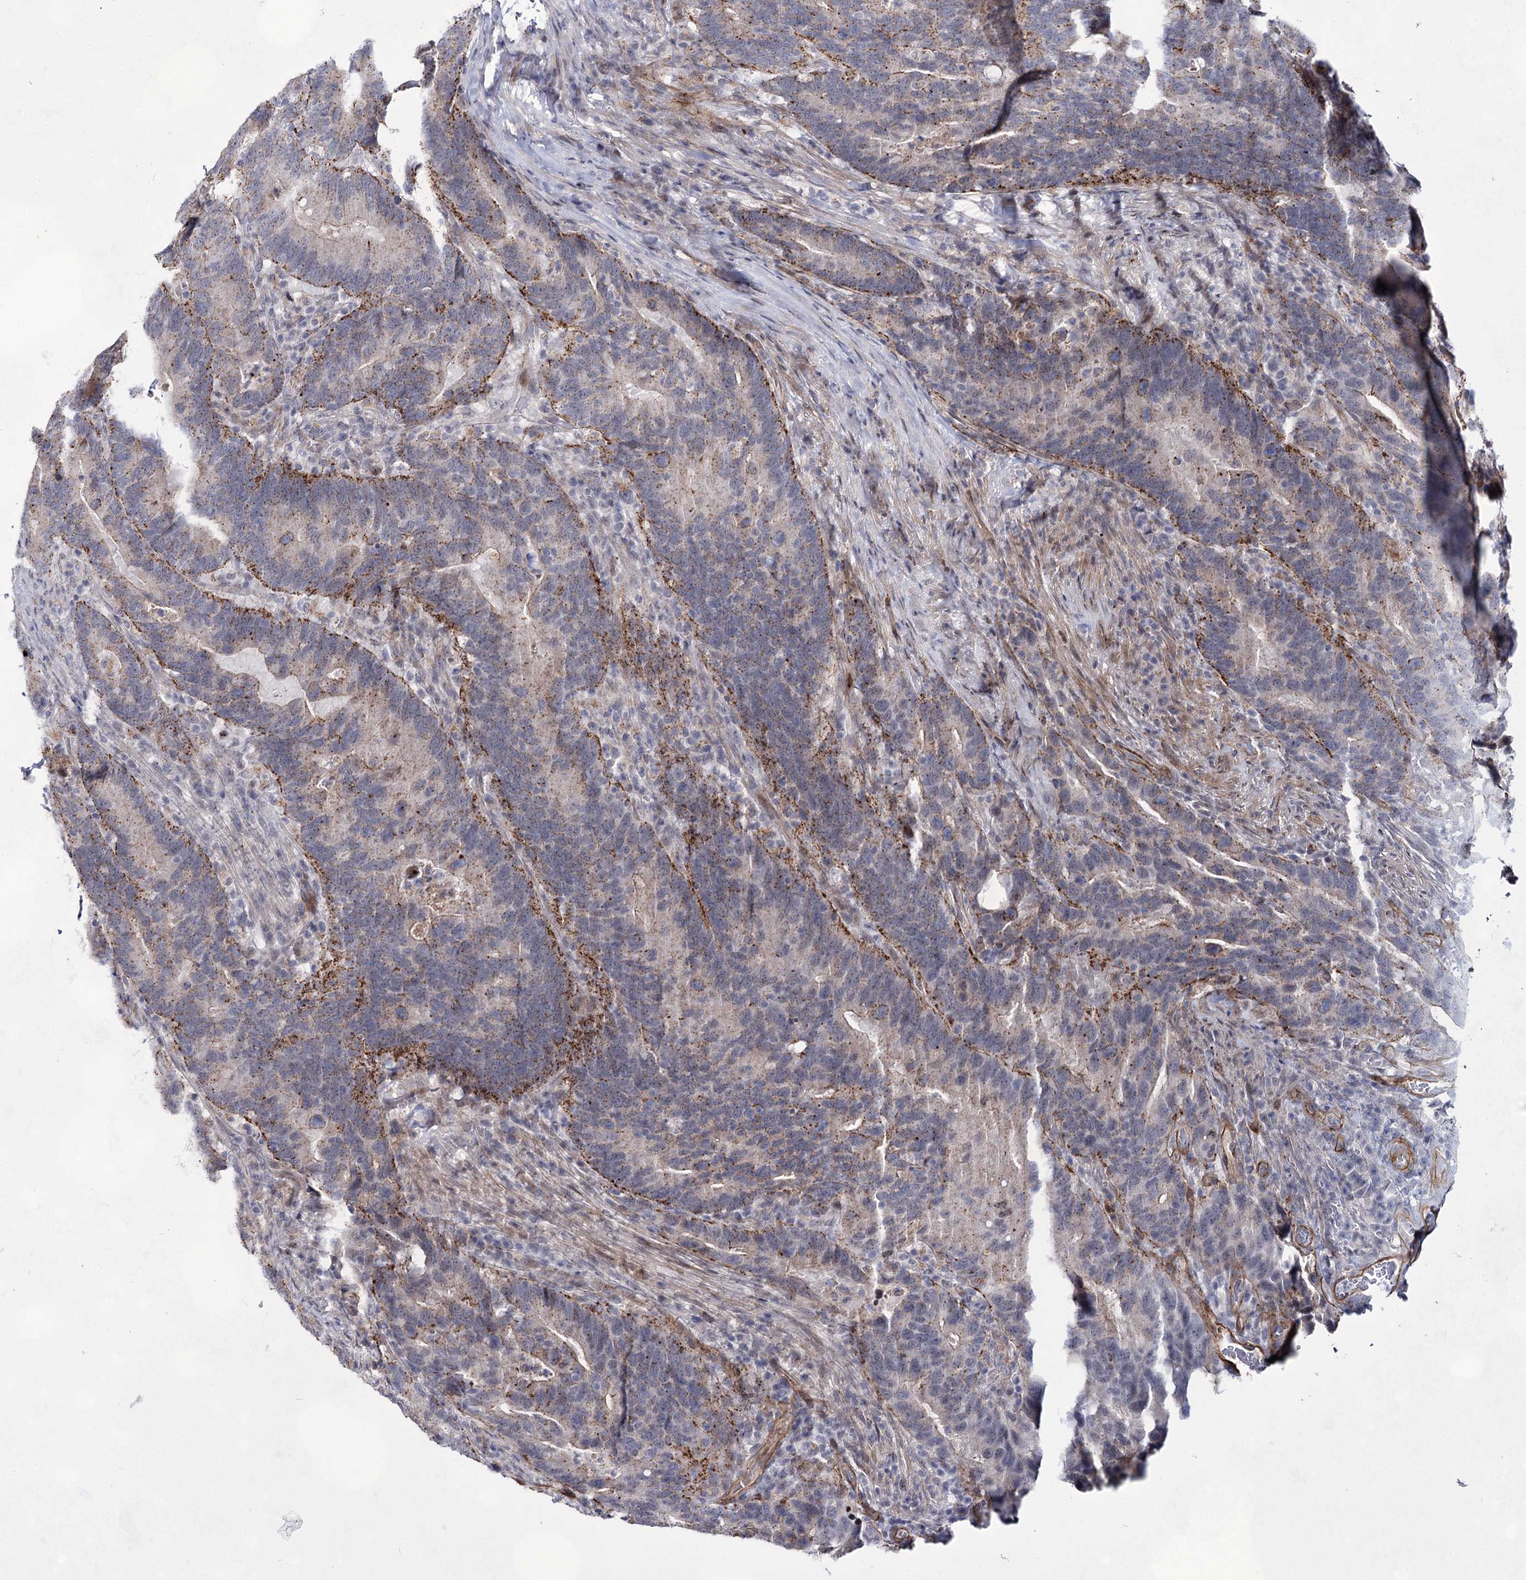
{"staining": {"intensity": "strong", "quantity": "25%-75%", "location": "cytoplasmic/membranous"}, "tissue": "colorectal cancer", "cell_type": "Tumor cells", "image_type": "cancer", "snomed": [{"axis": "morphology", "description": "Adenocarcinoma, NOS"}, {"axis": "topography", "description": "Colon"}], "caption": "This histopathology image demonstrates adenocarcinoma (colorectal) stained with immunohistochemistry (IHC) to label a protein in brown. The cytoplasmic/membranous of tumor cells show strong positivity for the protein. Nuclei are counter-stained blue.", "gene": "ATL2", "patient": {"sex": "female", "age": 66}}